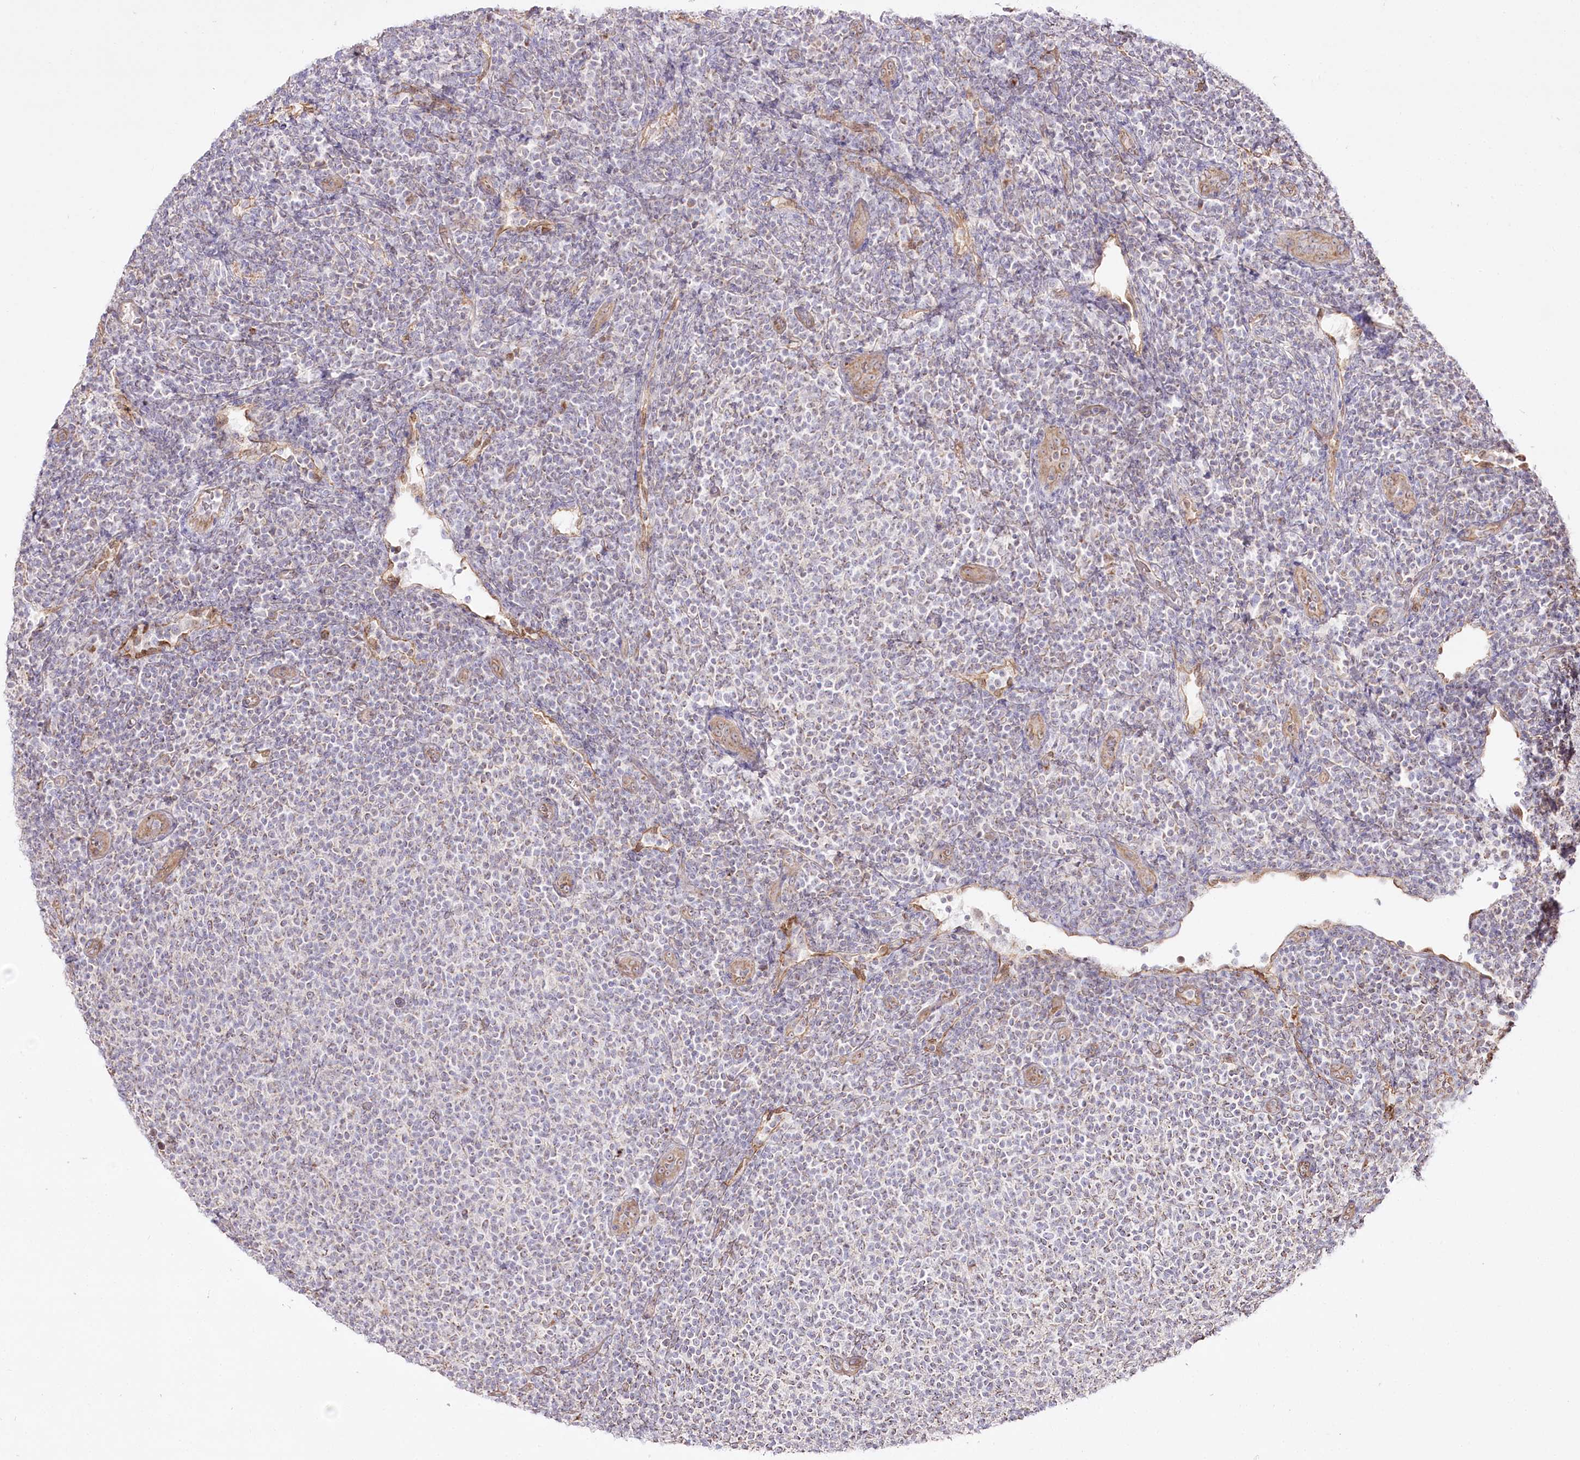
{"staining": {"intensity": "negative", "quantity": "none", "location": "none"}, "tissue": "lymphoma", "cell_type": "Tumor cells", "image_type": "cancer", "snomed": [{"axis": "morphology", "description": "Malignant lymphoma, non-Hodgkin's type, Low grade"}, {"axis": "topography", "description": "Lymph node"}], "caption": "DAB immunohistochemical staining of lymphoma exhibits no significant positivity in tumor cells.", "gene": "REXO2", "patient": {"sex": "male", "age": 66}}